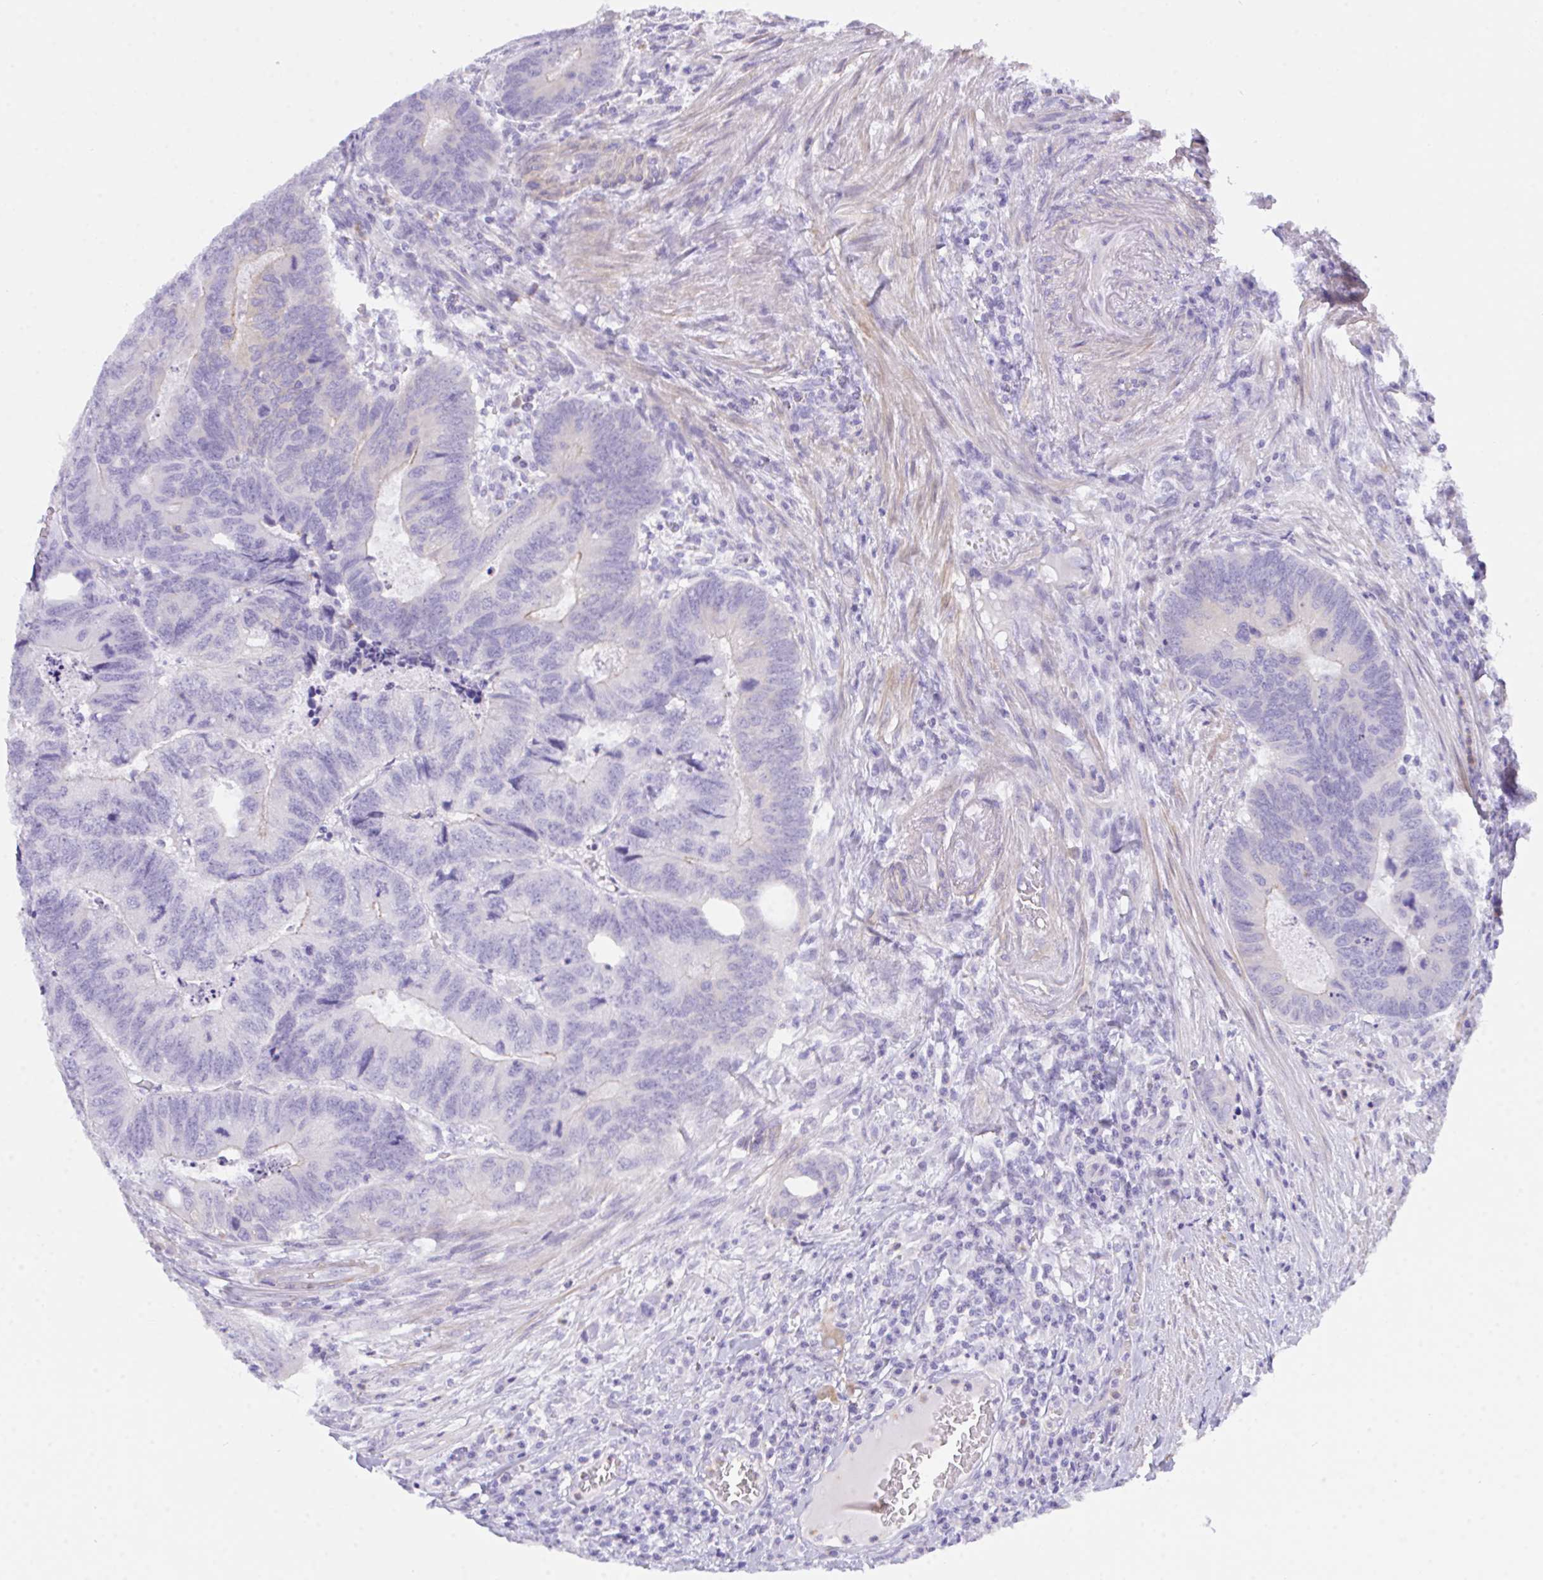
{"staining": {"intensity": "weak", "quantity": "<25%", "location": "cytoplasmic/membranous"}, "tissue": "colorectal cancer", "cell_type": "Tumor cells", "image_type": "cancer", "snomed": [{"axis": "morphology", "description": "Adenocarcinoma, NOS"}, {"axis": "topography", "description": "Colon"}], "caption": "DAB (3,3'-diaminobenzidine) immunohistochemical staining of human adenocarcinoma (colorectal) reveals no significant expression in tumor cells. (Immunohistochemistry (ihc), brightfield microscopy, high magnification).", "gene": "CEP170B", "patient": {"sex": "male", "age": 62}}